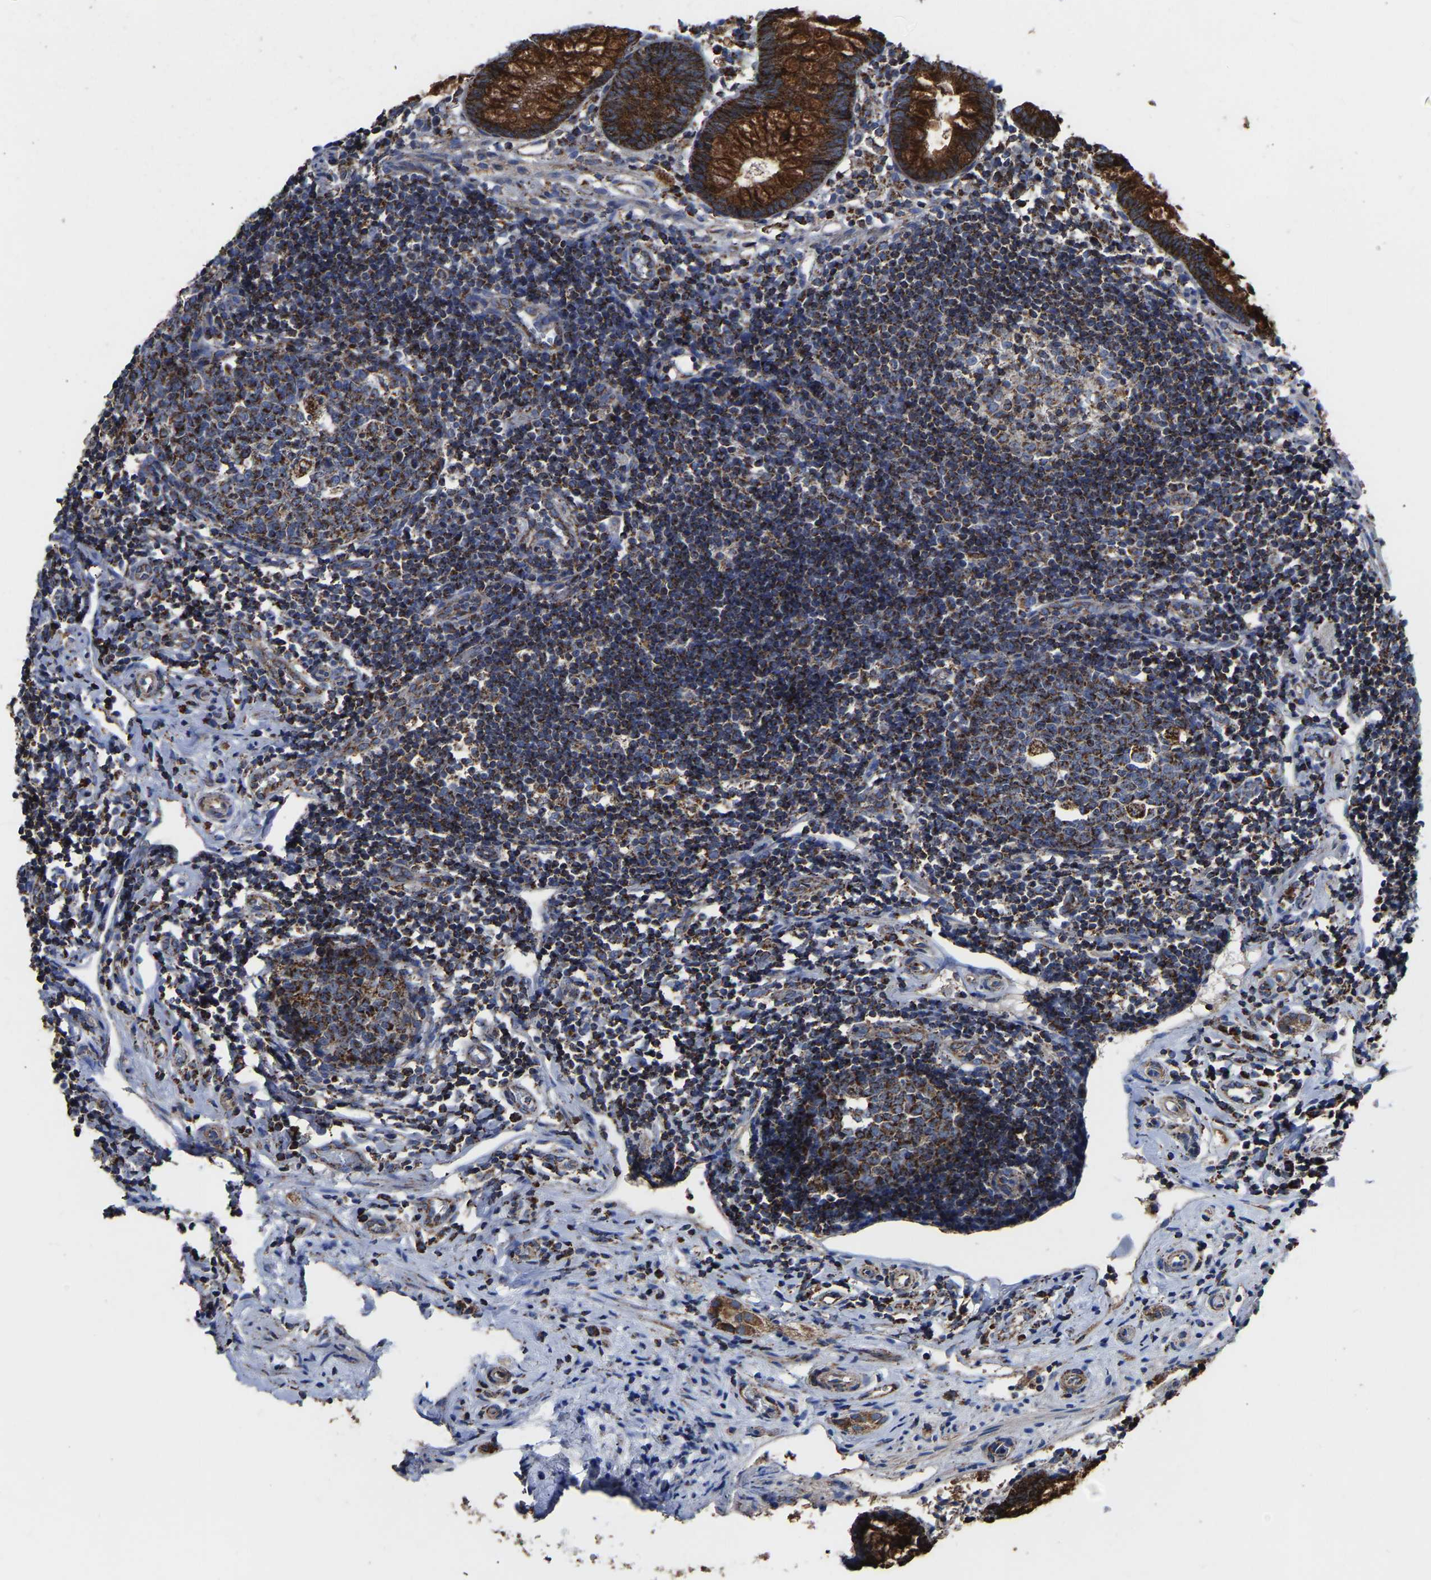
{"staining": {"intensity": "strong", "quantity": ">75%", "location": "cytoplasmic/membranous"}, "tissue": "appendix", "cell_type": "Glandular cells", "image_type": "normal", "snomed": [{"axis": "morphology", "description": "Normal tissue, NOS"}, {"axis": "topography", "description": "Appendix"}], "caption": "Immunohistochemistry photomicrograph of unremarkable appendix stained for a protein (brown), which shows high levels of strong cytoplasmic/membranous positivity in approximately >75% of glandular cells.", "gene": "ETFA", "patient": {"sex": "female", "age": 20}}